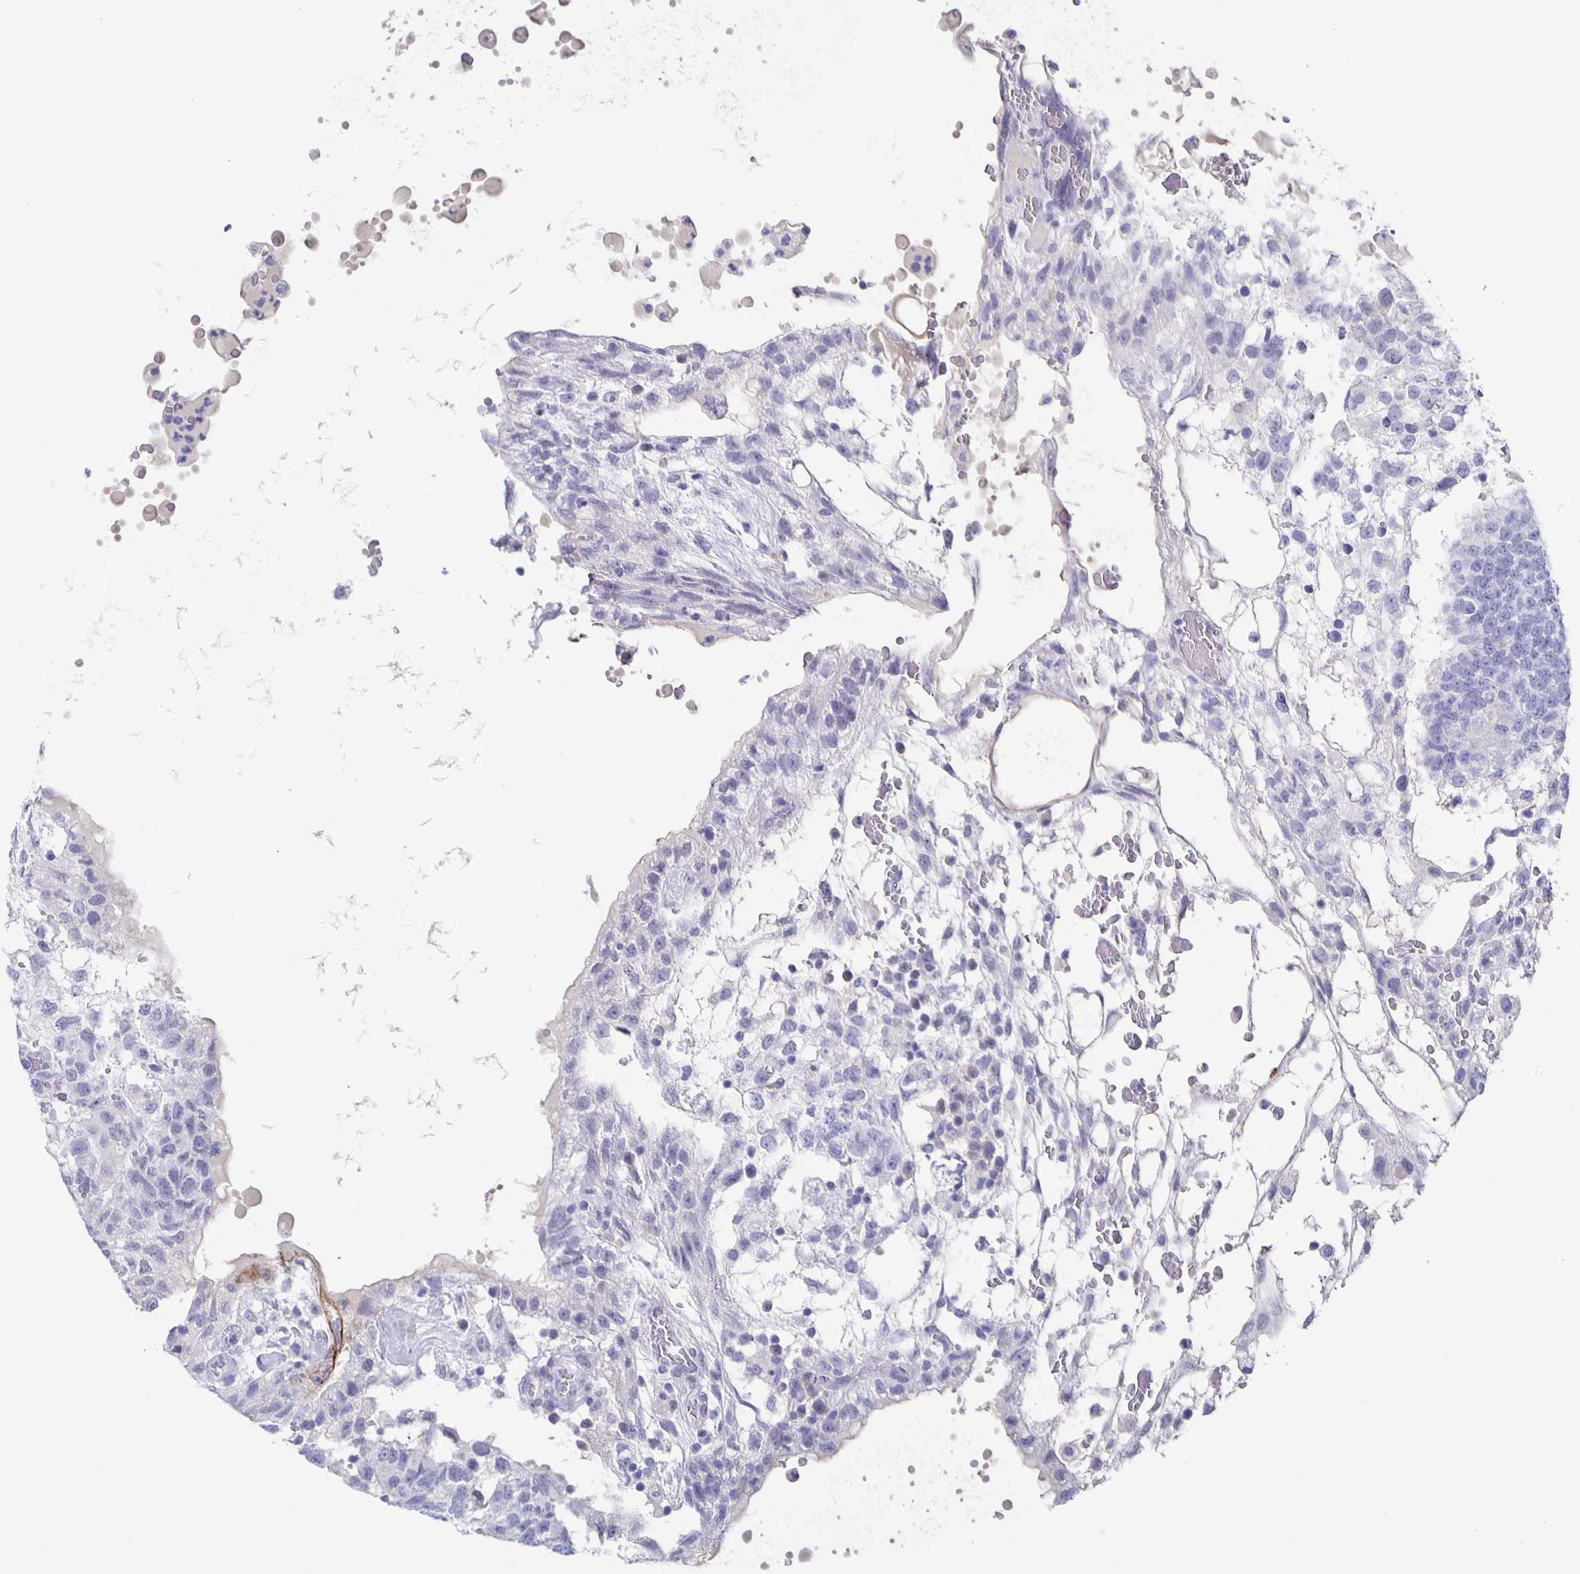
{"staining": {"intensity": "moderate", "quantity": "<25%", "location": "cytoplasmic/membranous"}, "tissue": "testis cancer", "cell_type": "Tumor cells", "image_type": "cancer", "snomed": [{"axis": "morphology", "description": "Normal tissue, NOS"}, {"axis": "morphology", "description": "Carcinoma, Embryonal, NOS"}, {"axis": "topography", "description": "Testis"}], "caption": "Testis cancer (embryonal carcinoma) stained with a brown dye shows moderate cytoplasmic/membranous positive expression in about <25% of tumor cells.", "gene": "CCDC17", "patient": {"sex": "male", "age": 32}}